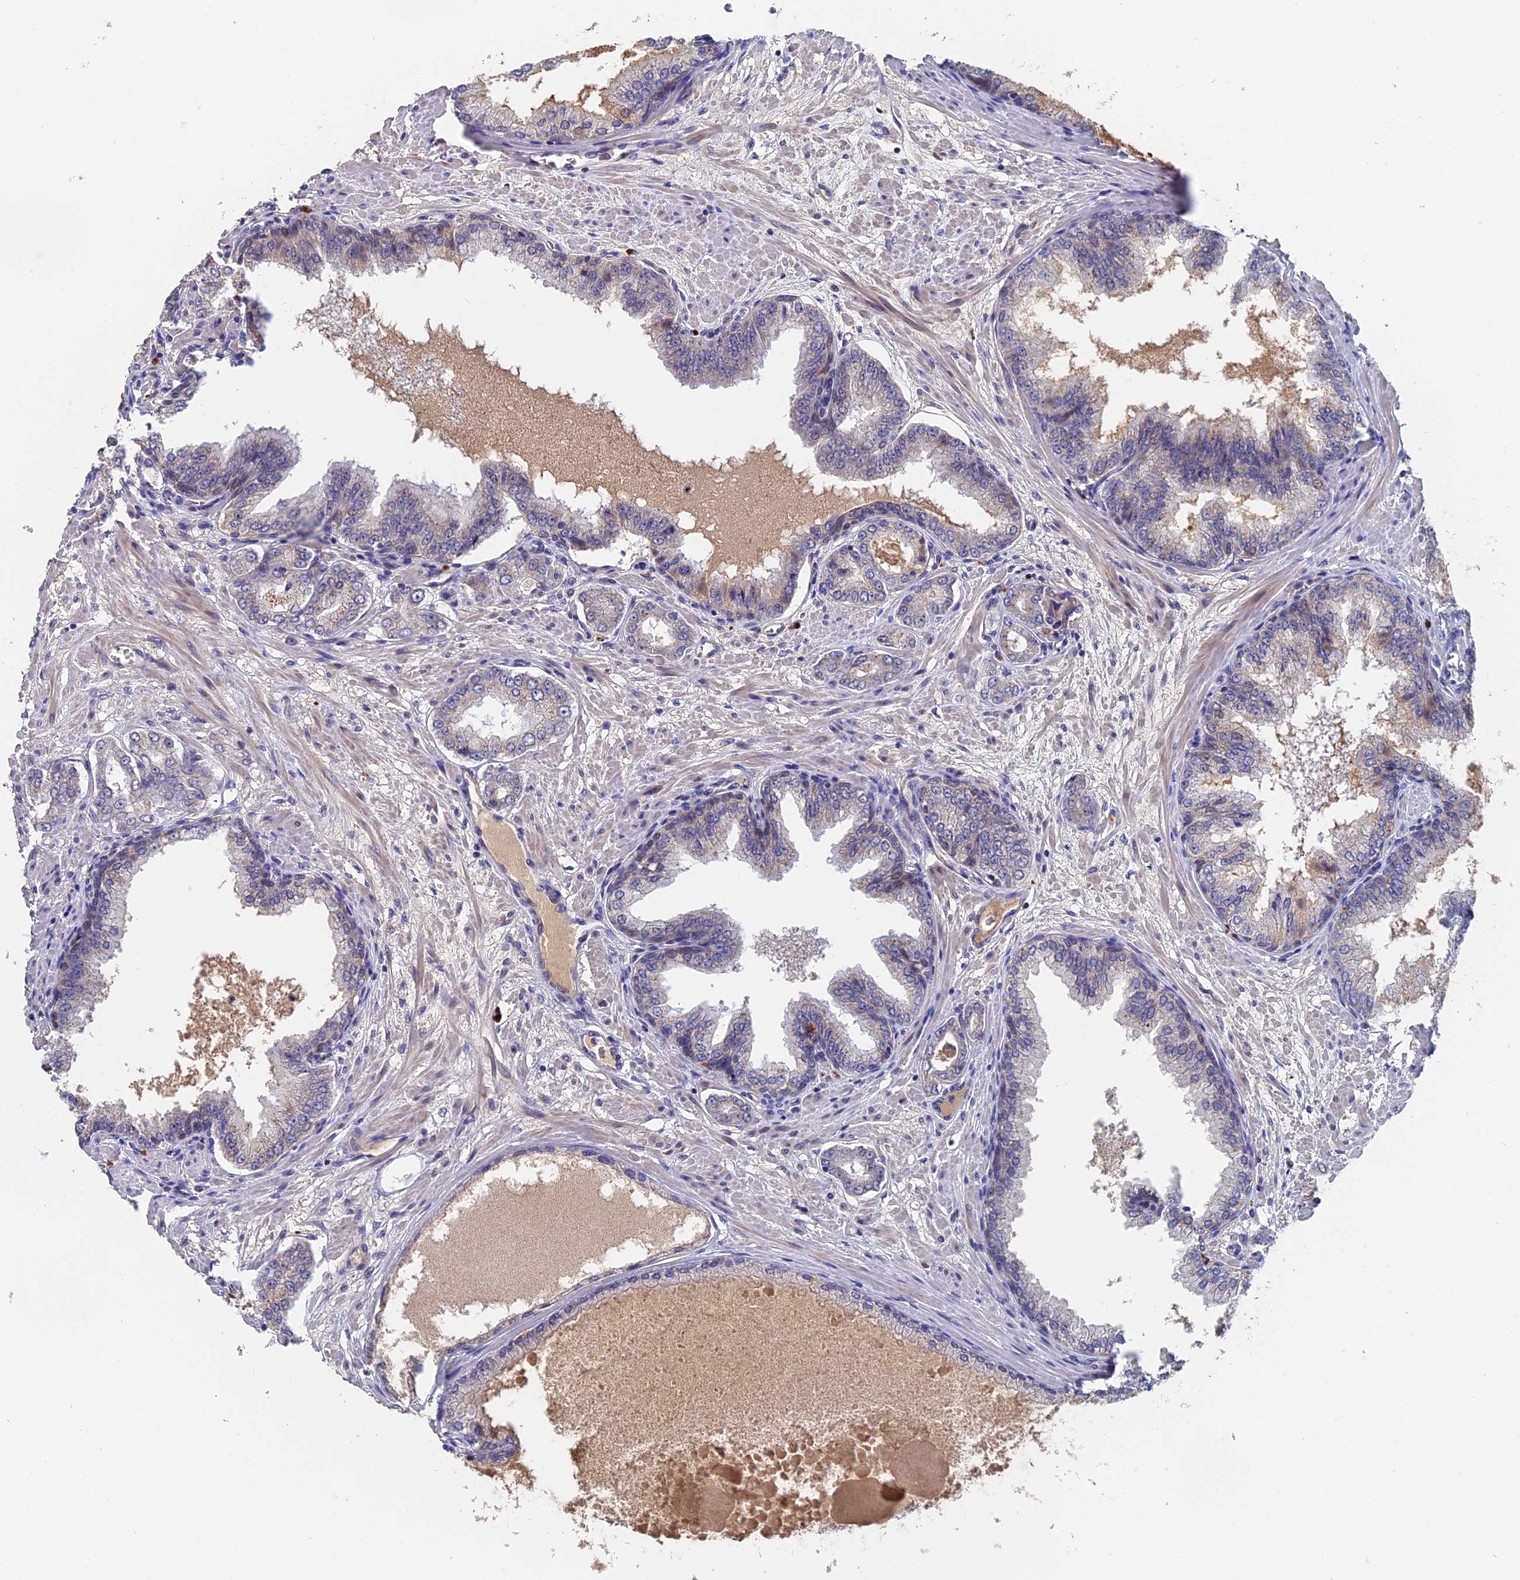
{"staining": {"intensity": "negative", "quantity": "none", "location": "none"}, "tissue": "prostate cancer", "cell_type": "Tumor cells", "image_type": "cancer", "snomed": [{"axis": "morphology", "description": "Adenocarcinoma, Low grade"}, {"axis": "topography", "description": "Prostate"}], "caption": "Tumor cells are negative for brown protein staining in low-grade adenocarcinoma (prostate). The staining is performed using DAB brown chromogen with nuclei counter-stained in using hematoxylin.", "gene": "SLC33A1", "patient": {"sex": "male", "age": 63}}